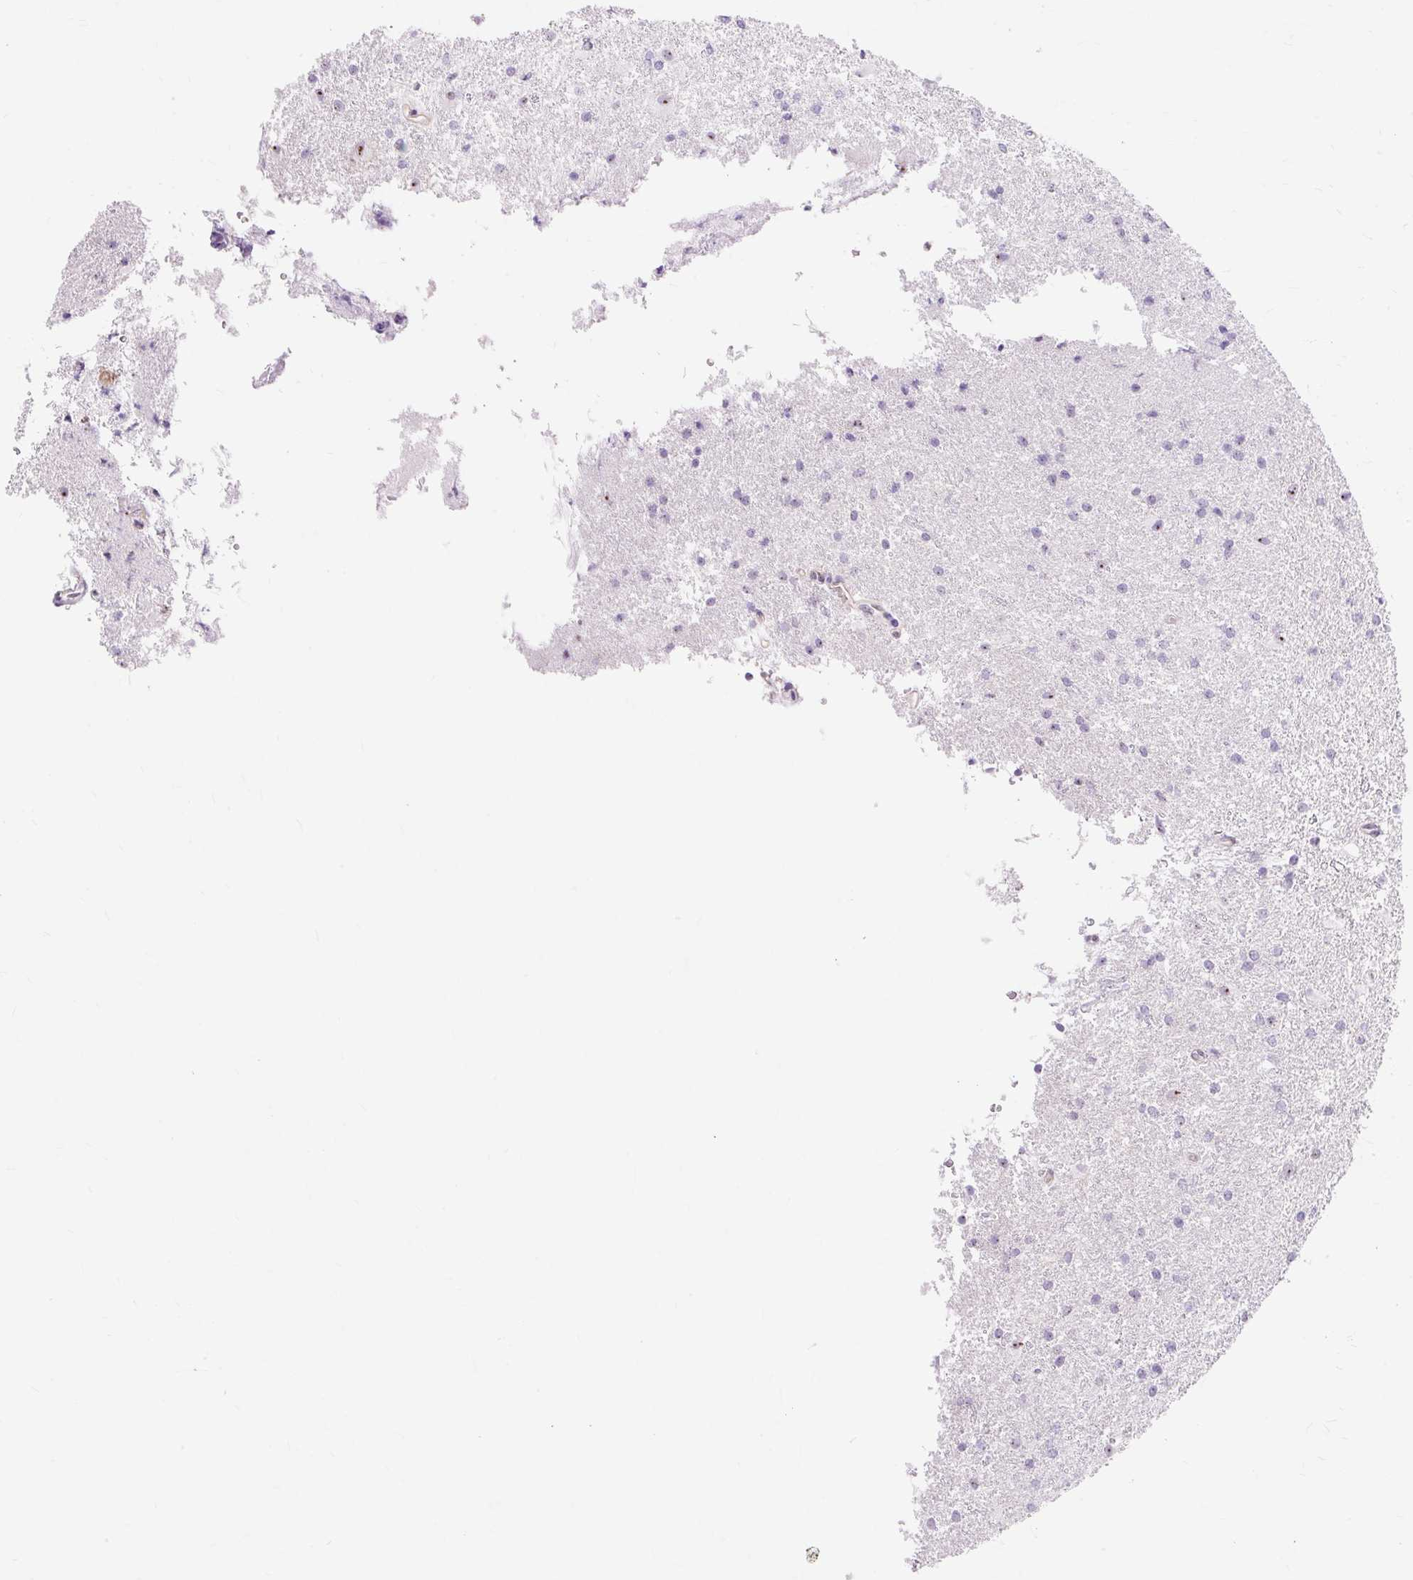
{"staining": {"intensity": "negative", "quantity": "none", "location": "none"}, "tissue": "glioma", "cell_type": "Tumor cells", "image_type": "cancer", "snomed": [{"axis": "morphology", "description": "Glioma, malignant, High grade"}, {"axis": "topography", "description": "Brain"}], "caption": "Micrograph shows no significant protein expression in tumor cells of high-grade glioma (malignant). The staining is performed using DAB (3,3'-diaminobenzidine) brown chromogen with nuclei counter-stained in using hematoxylin.", "gene": "OBP2A", "patient": {"sex": "female", "age": 50}}